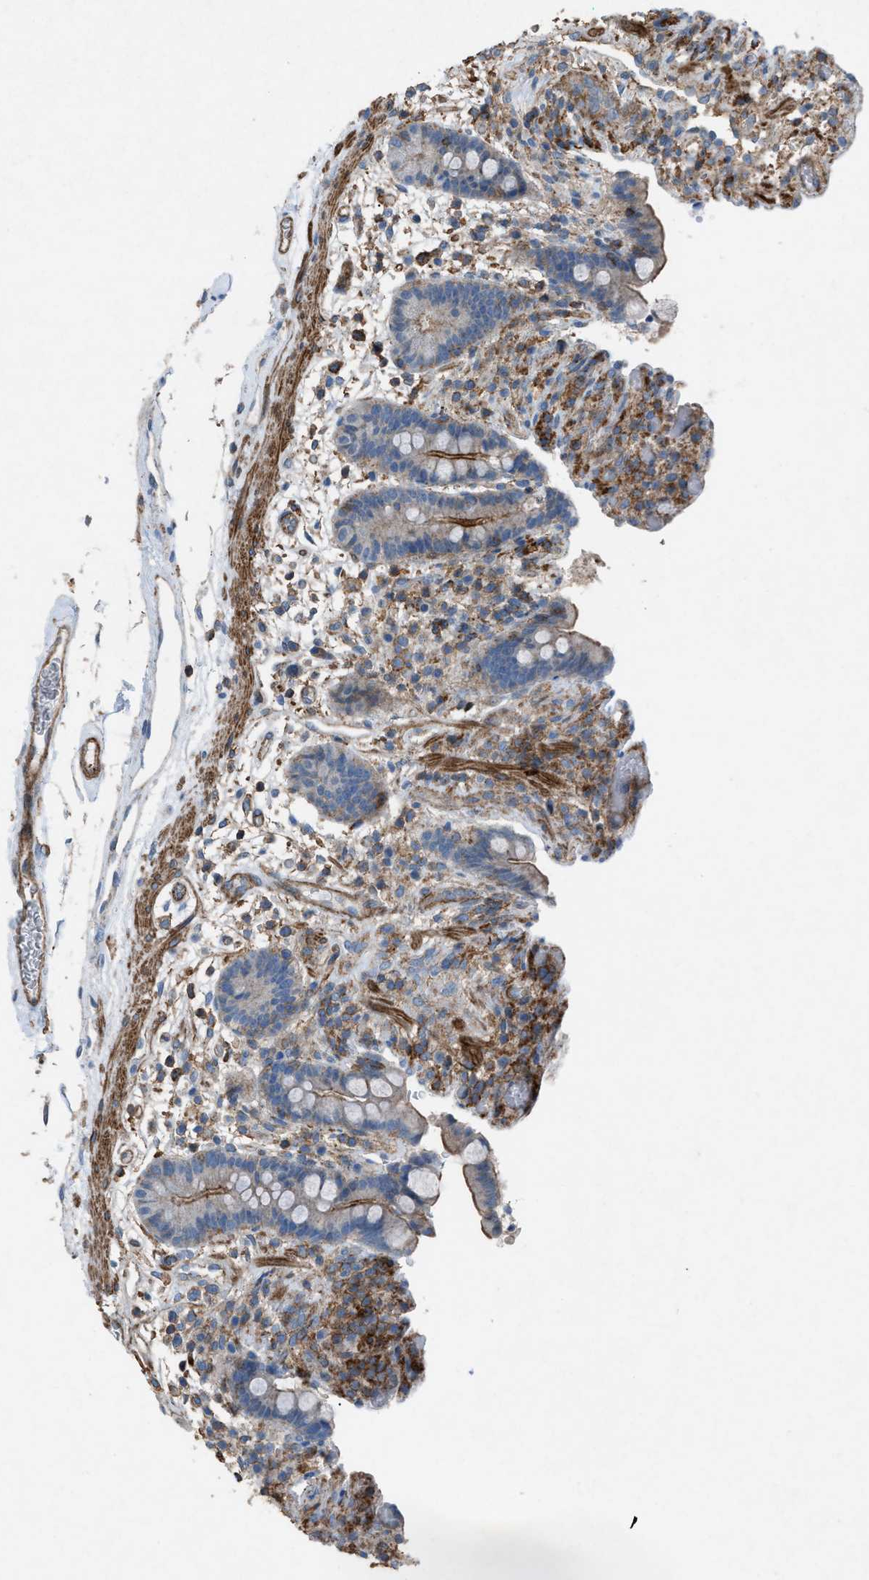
{"staining": {"intensity": "weak", "quantity": ">75%", "location": "cytoplasmic/membranous"}, "tissue": "colon", "cell_type": "Endothelial cells", "image_type": "normal", "snomed": [{"axis": "morphology", "description": "Normal tissue, NOS"}, {"axis": "topography", "description": "Colon"}], "caption": "Weak cytoplasmic/membranous expression is identified in about >75% of endothelial cells in normal colon.", "gene": "NCK2", "patient": {"sex": "male", "age": 73}}